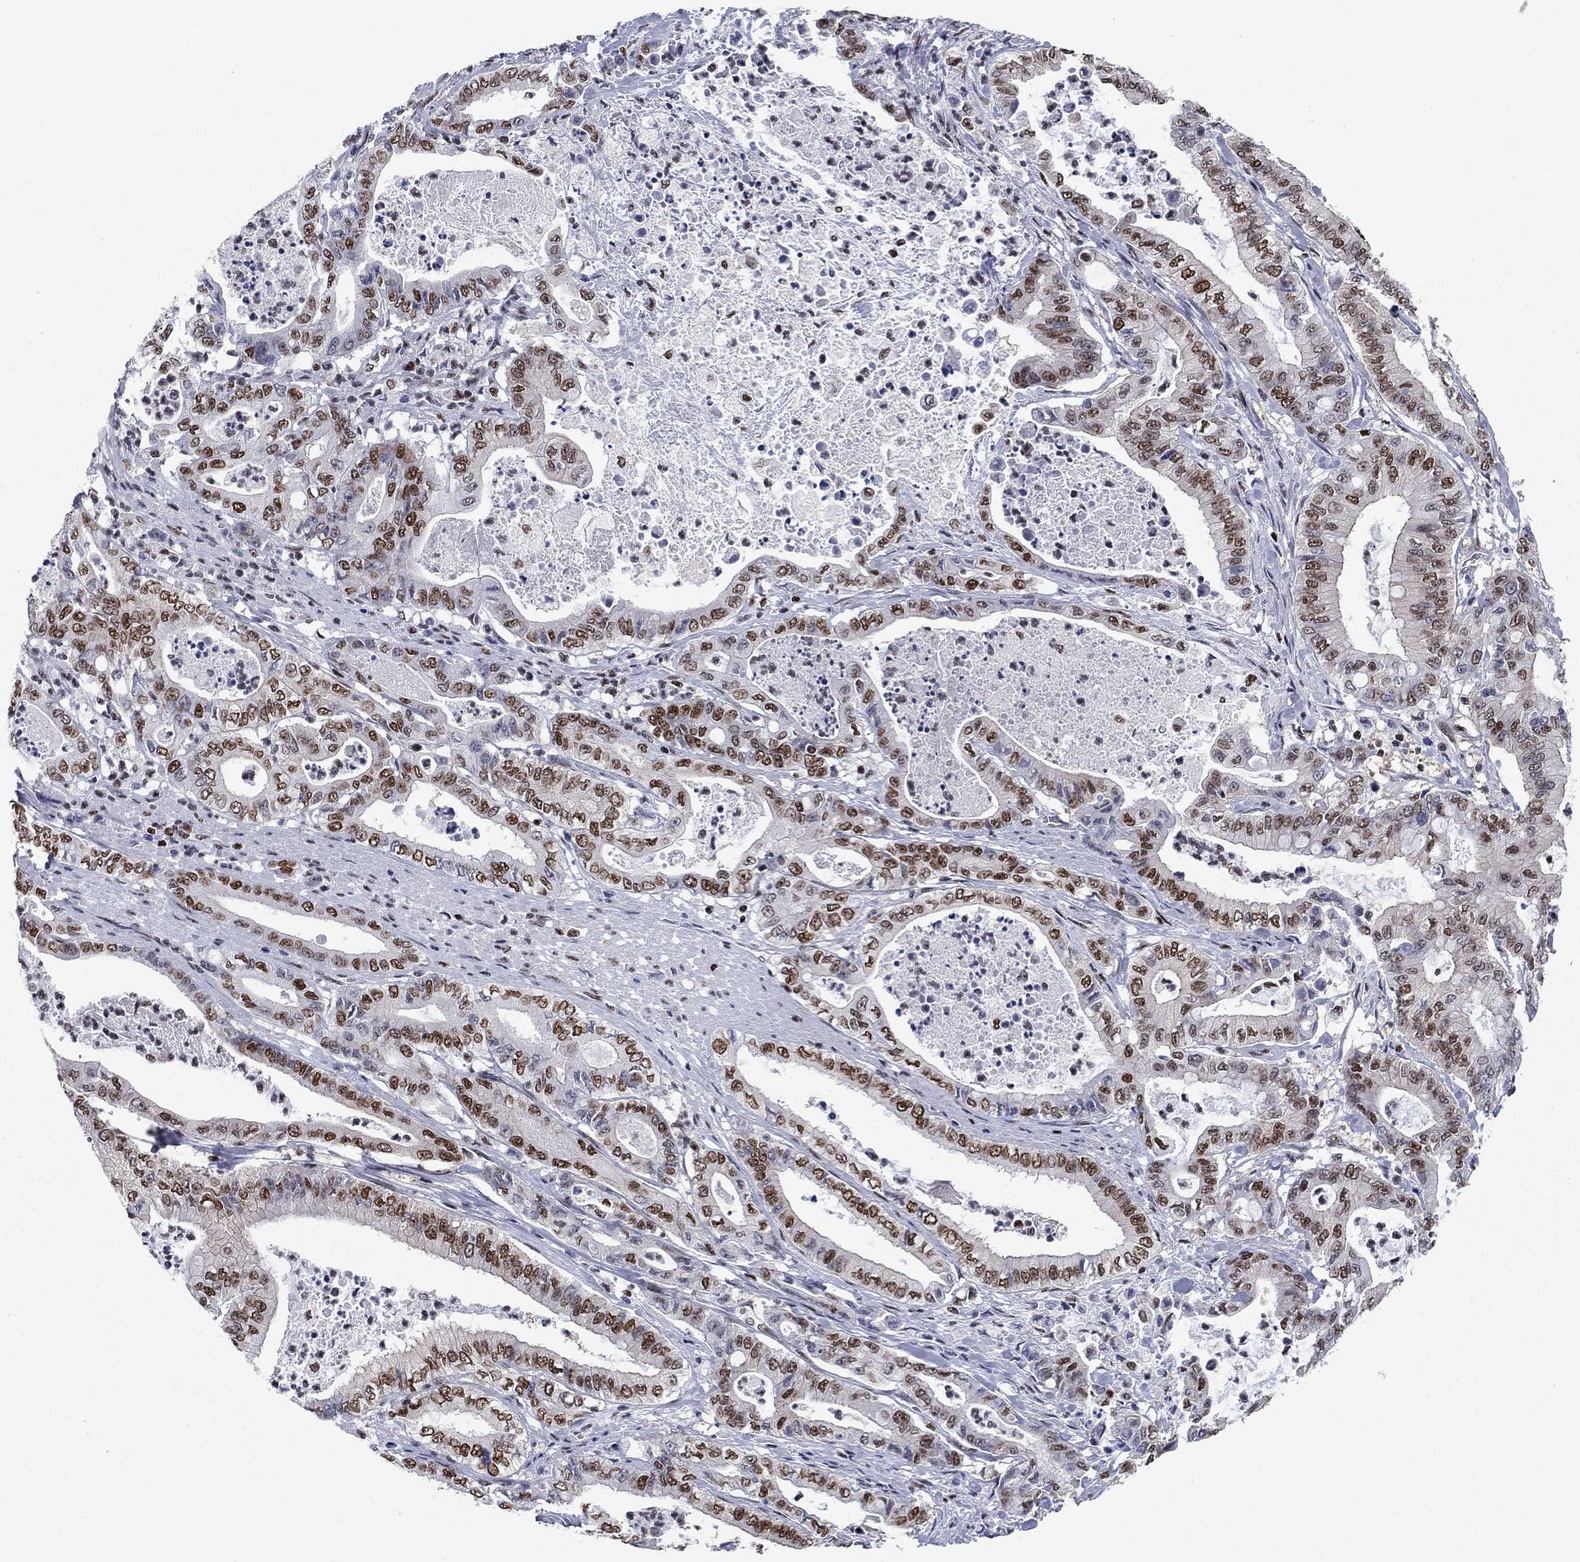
{"staining": {"intensity": "moderate", "quantity": ">75%", "location": "nuclear"}, "tissue": "pancreatic cancer", "cell_type": "Tumor cells", "image_type": "cancer", "snomed": [{"axis": "morphology", "description": "Adenocarcinoma, NOS"}, {"axis": "topography", "description": "Pancreas"}], "caption": "About >75% of tumor cells in pancreatic adenocarcinoma exhibit moderate nuclear protein positivity as visualized by brown immunohistochemical staining.", "gene": "RPRD1B", "patient": {"sex": "male", "age": 71}}